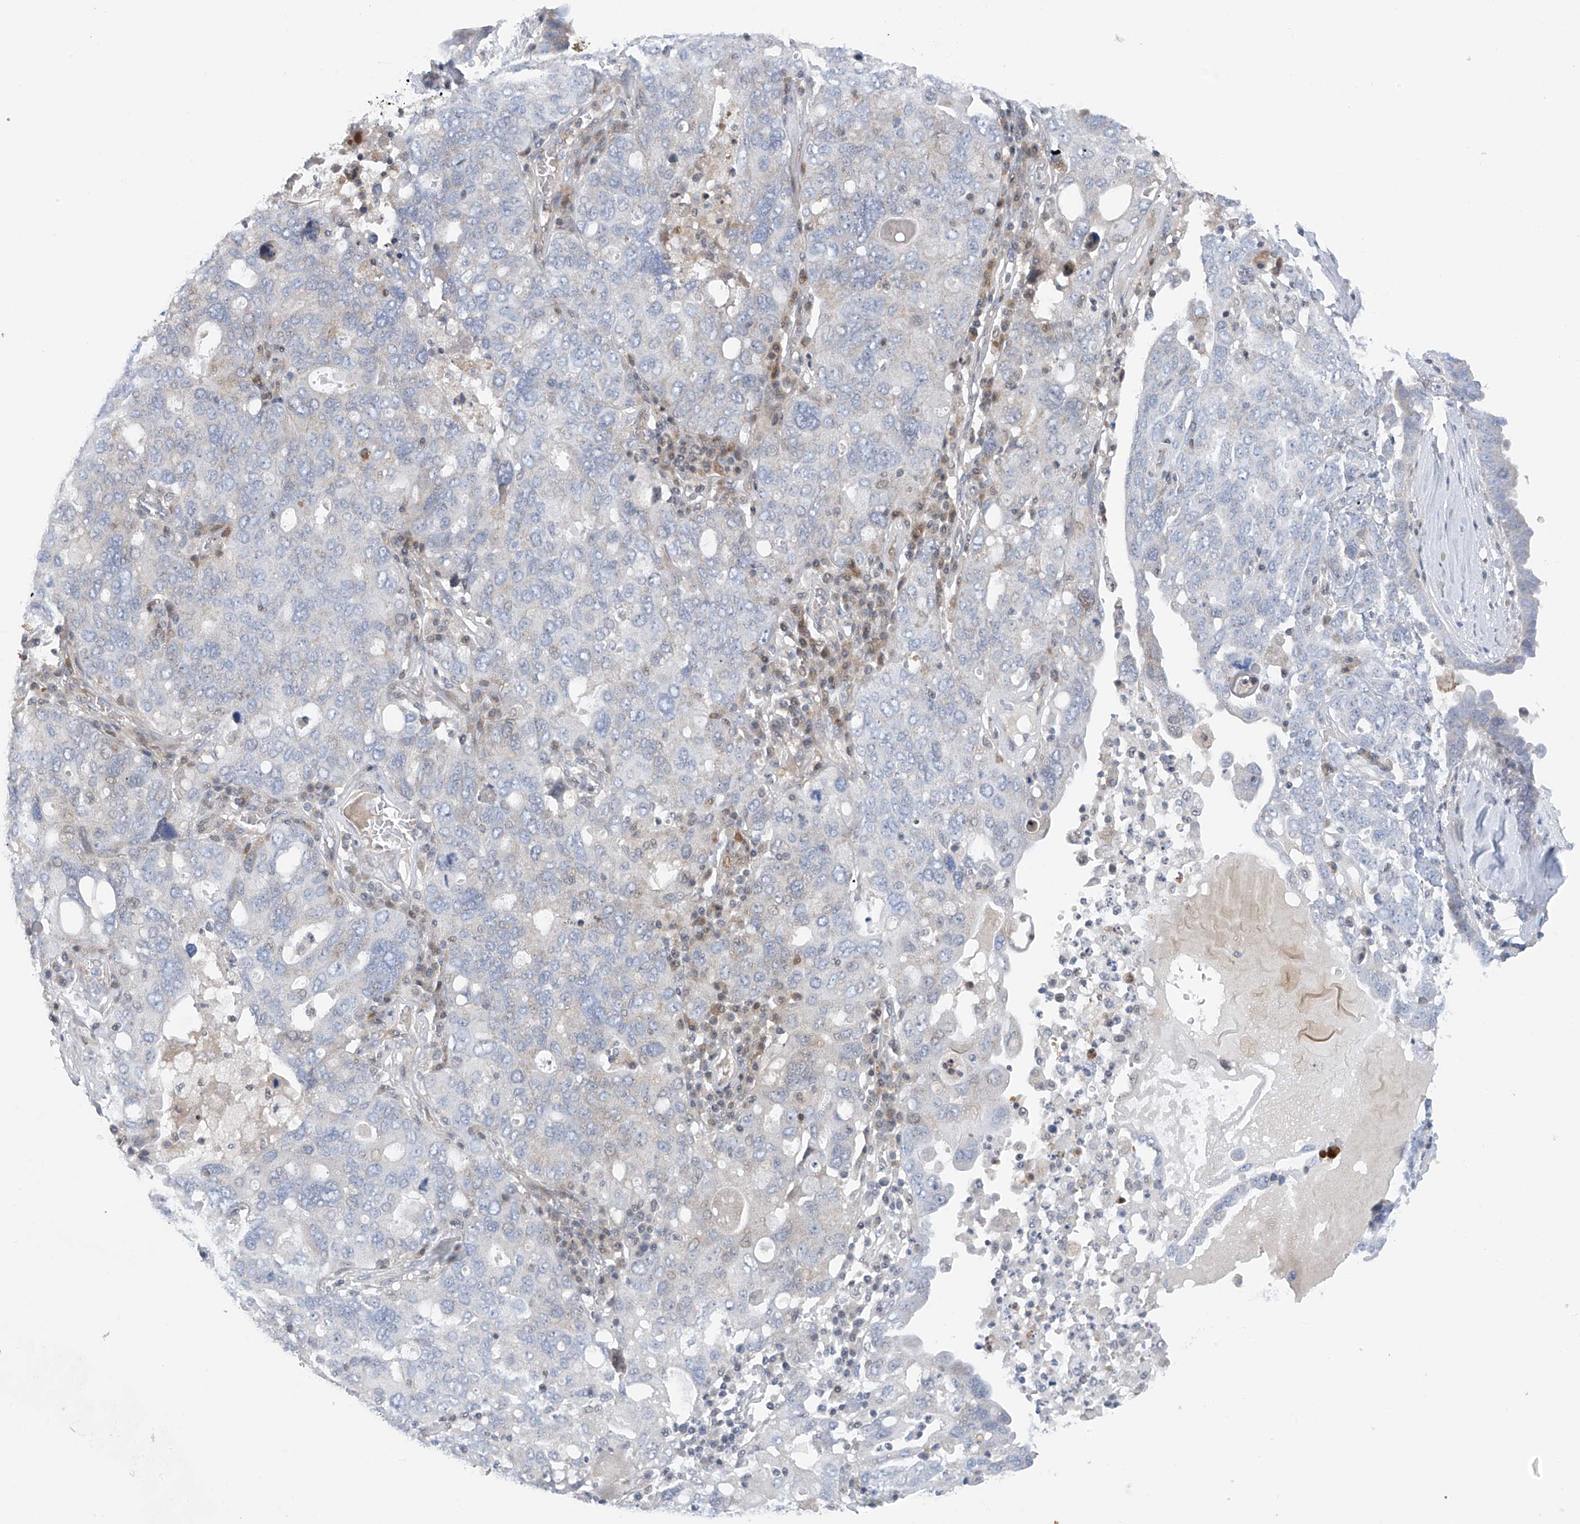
{"staining": {"intensity": "negative", "quantity": "none", "location": "none"}, "tissue": "ovarian cancer", "cell_type": "Tumor cells", "image_type": "cancer", "snomed": [{"axis": "morphology", "description": "Carcinoma, endometroid"}, {"axis": "topography", "description": "Ovary"}], "caption": "IHC of endometroid carcinoma (ovarian) shows no staining in tumor cells.", "gene": "SLCO4A1", "patient": {"sex": "female", "age": 62}}